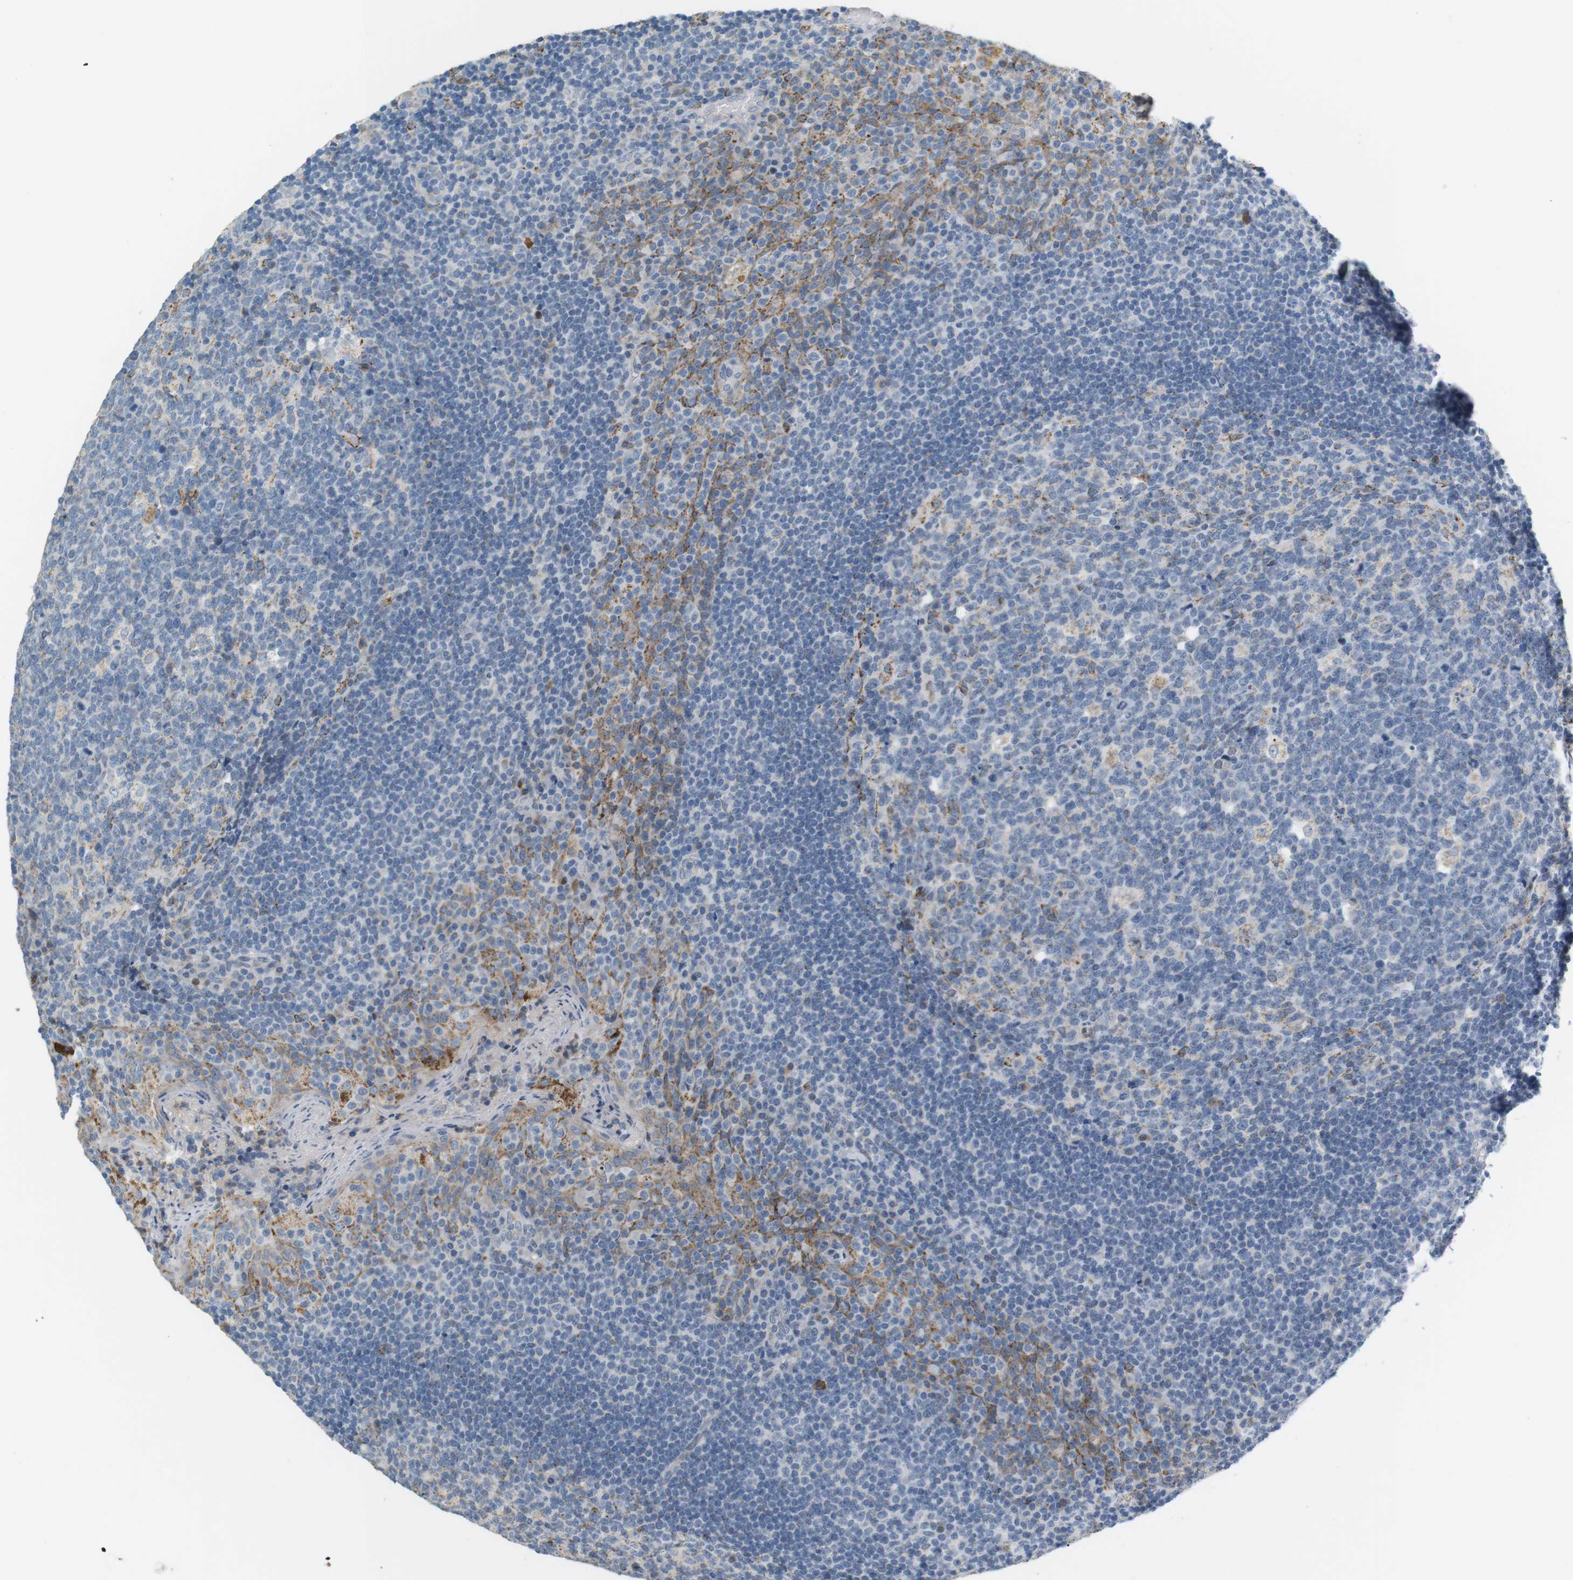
{"staining": {"intensity": "weak", "quantity": "25%-75%", "location": "cytoplasmic/membranous"}, "tissue": "tonsil", "cell_type": "Germinal center cells", "image_type": "normal", "snomed": [{"axis": "morphology", "description": "Normal tissue, NOS"}, {"axis": "topography", "description": "Tonsil"}], "caption": "High-magnification brightfield microscopy of unremarkable tonsil stained with DAB (brown) and counterstained with hematoxylin (blue). germinal center cells exhibit weak cytoplasmic/membranous positivity is identified in approximately25%-75% of cells. The staining is performed using DAB (3,3'-diaminobenzidine) brown chromogen to label protein expression. The nuclei are counter-stained blue using hematoxylin.", "gene": "CD300E", "patient": {"sex": "male", "age": 17}}